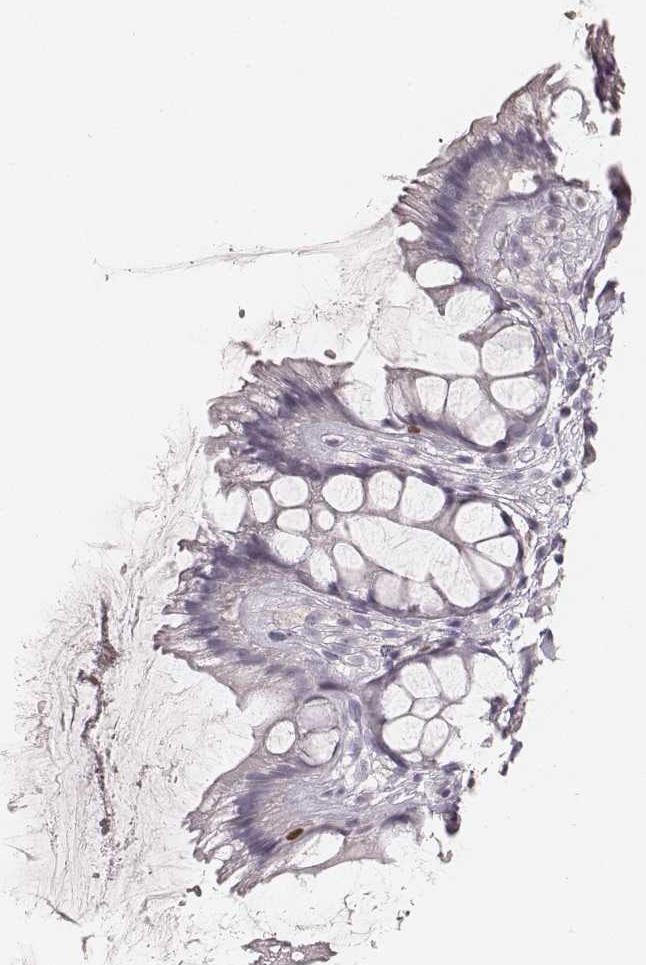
{"staining": {"intensity": "moderate", "quantity": "<25%", "location": "nuclear"}, "tissue": "rectum", "cell_type": "Glandular cells", "image_type": "normal", "snomed": [{"axis": "morphology", "description": "Normal tissue, NOS"}, {"axis": "topography", "description": "Rectum"}], "caption": "Glandular cells reveal low levels of moderate nuclear positivity in about <25% of cells in benign human rectum.", "gene": "TEX37", "patient": {"sex": "female", "age": 62}}